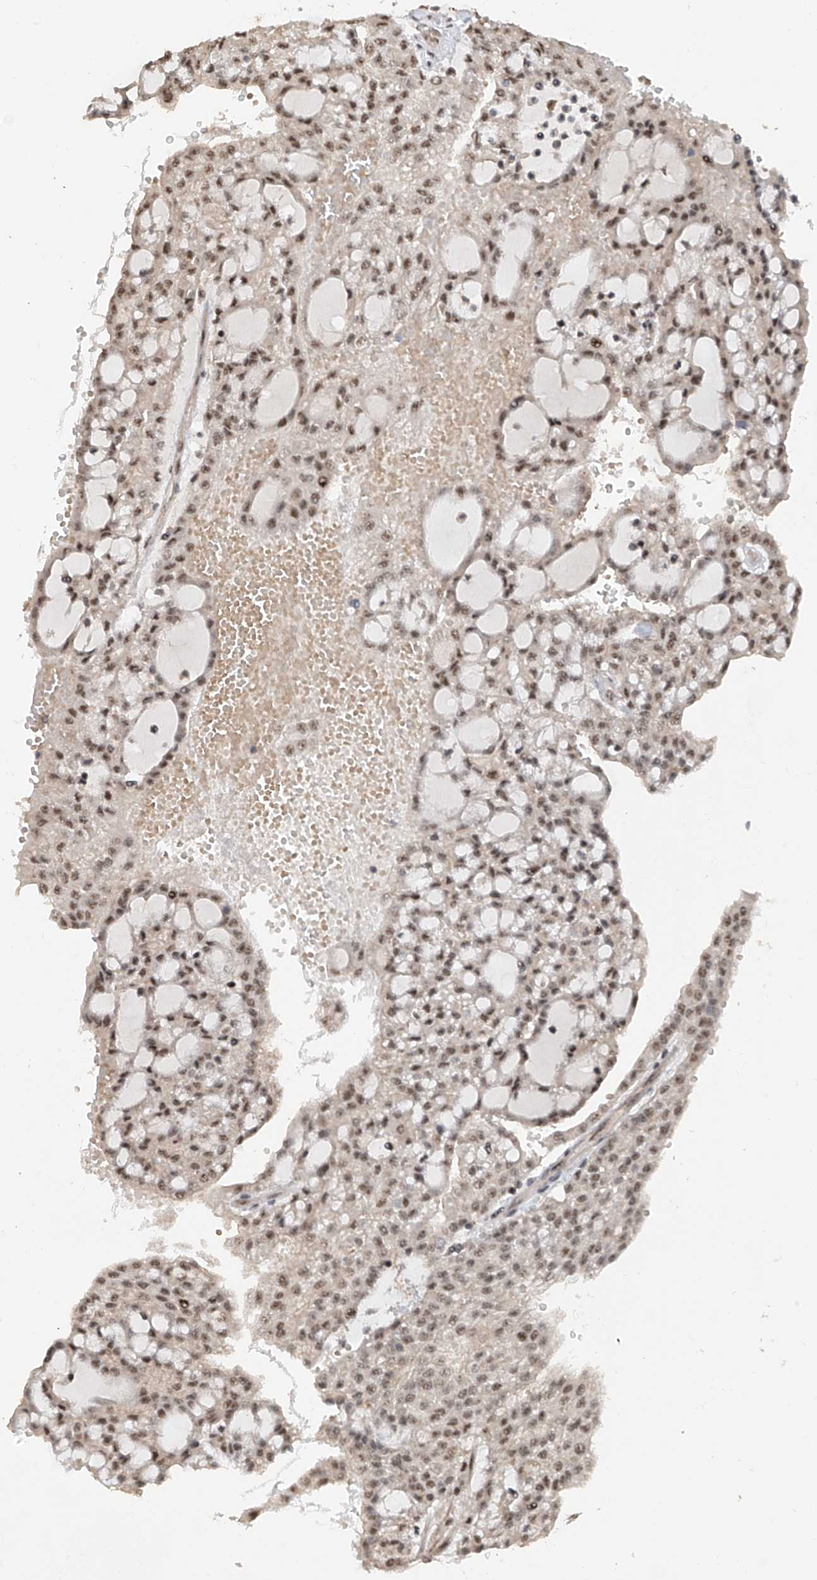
{"staining": {"intensity": "weak", "quantity": ">75%", "location": "nuclear"}, "tissue": "renal cancer", "cell_type": "Tumor cells", "image_type": "cancer", "snomed": [{"axis": "morphology", "description": "Adenocarcinoma, NOS"}, {"axis": "topography", "description": "Kidney"}], "caption": "Immunohistochemical staining of renal adenocarcinoma reveals low levels of weak nuclear protein expression in approximately >75% of tumor cells.", "gene": "C1orf131", "patient": {"sex": "male", "age": 63}}